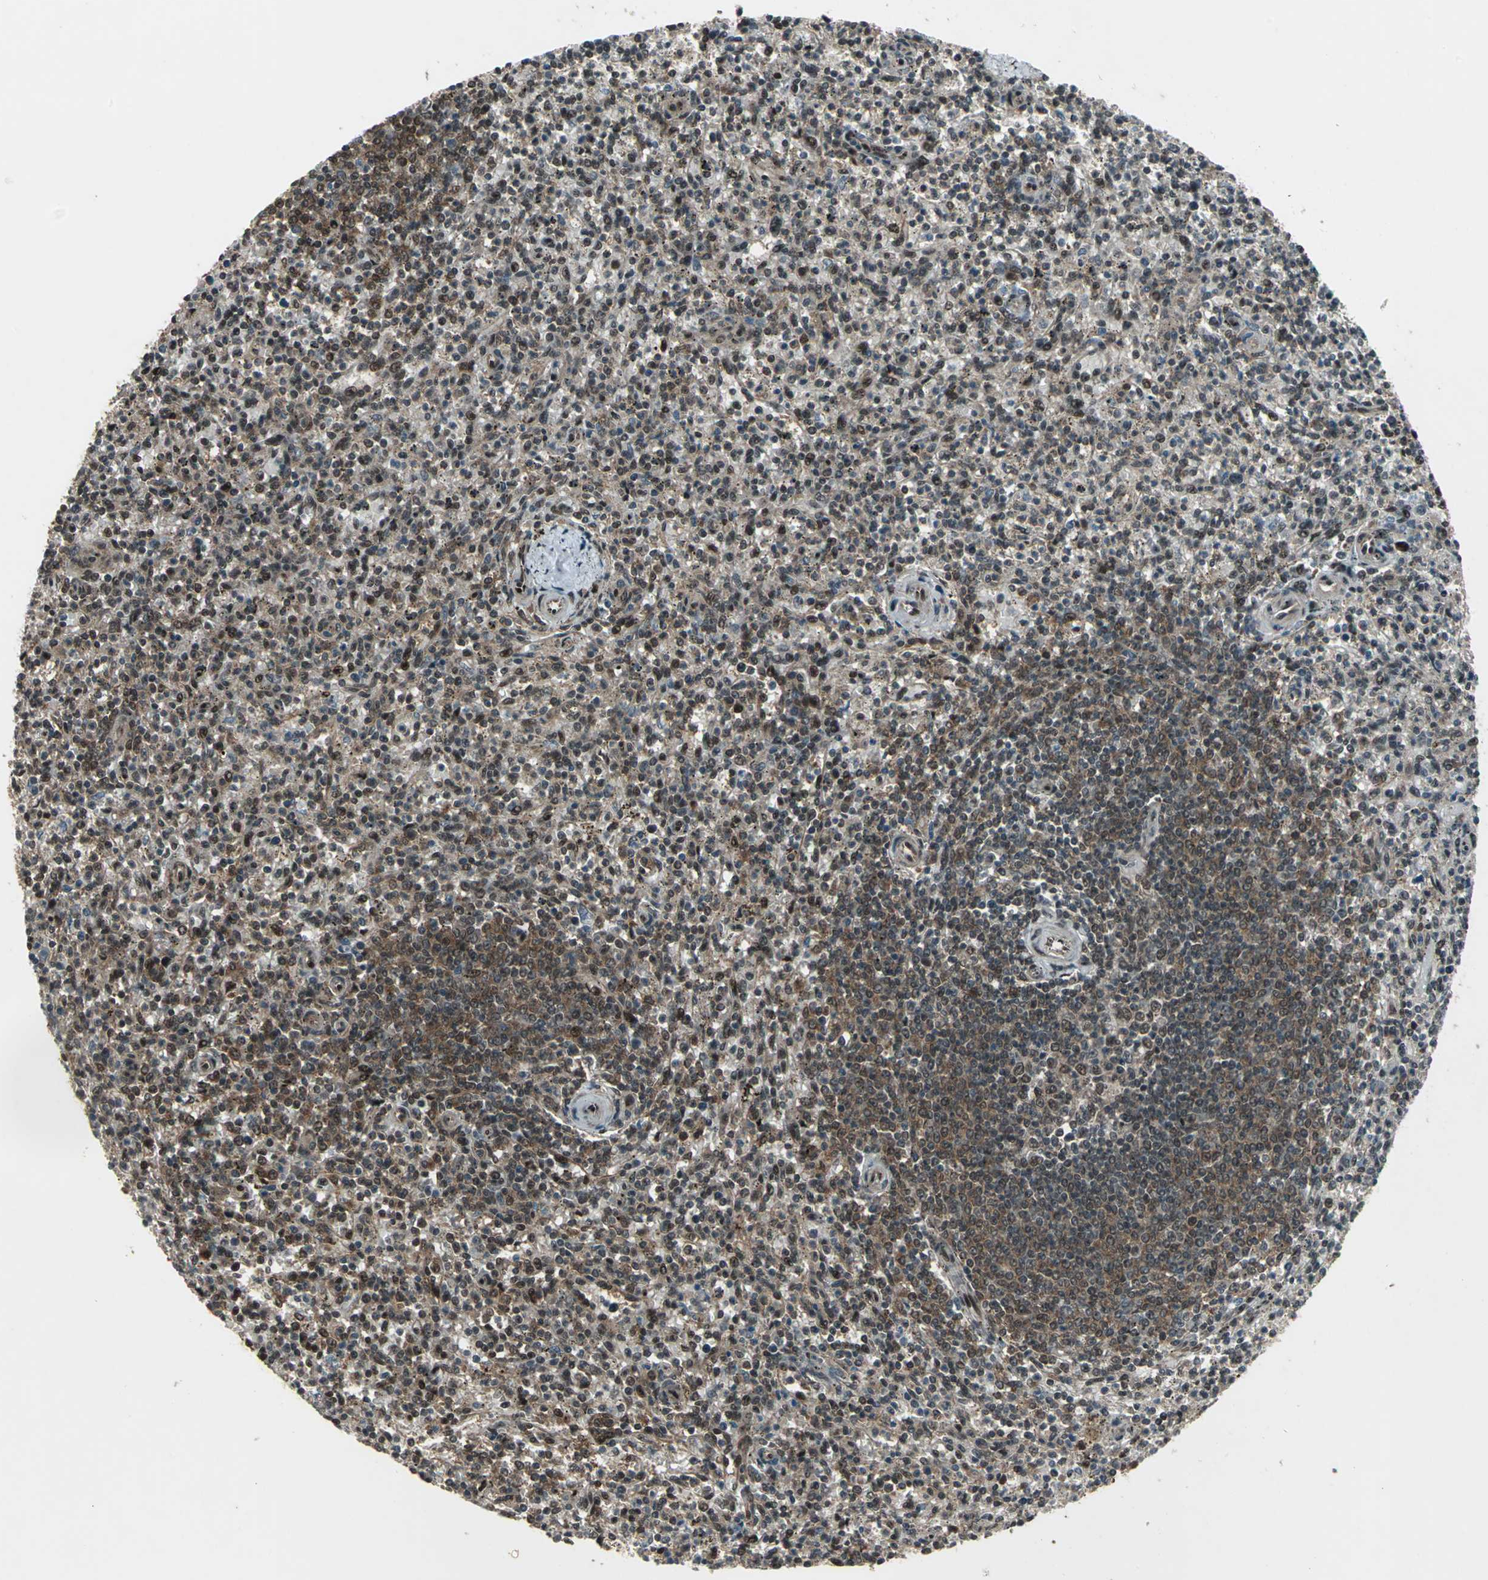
{"staining": {"intensity": "weak", "quantity": ">75%", "location": "cytoplasmic/membranous,nuclear"}, "tissue": "spleen", "cell_type": "Cells in red pulp", "image_type": "normal", "snomed": [{"axis": "morphology", "description": "Normal tissue, NOS"}, {"axis": "topography", "description": "Spleen"}], "caption": "This is a histology image of immunohistochemistry (IHC) staining of benign spleen, which shows weak staining in the cytoplasmic/membranous,nuclear of cells in red pulp.", "gene": "COPS5", "patient": {"sex": "male", "age": 72}}